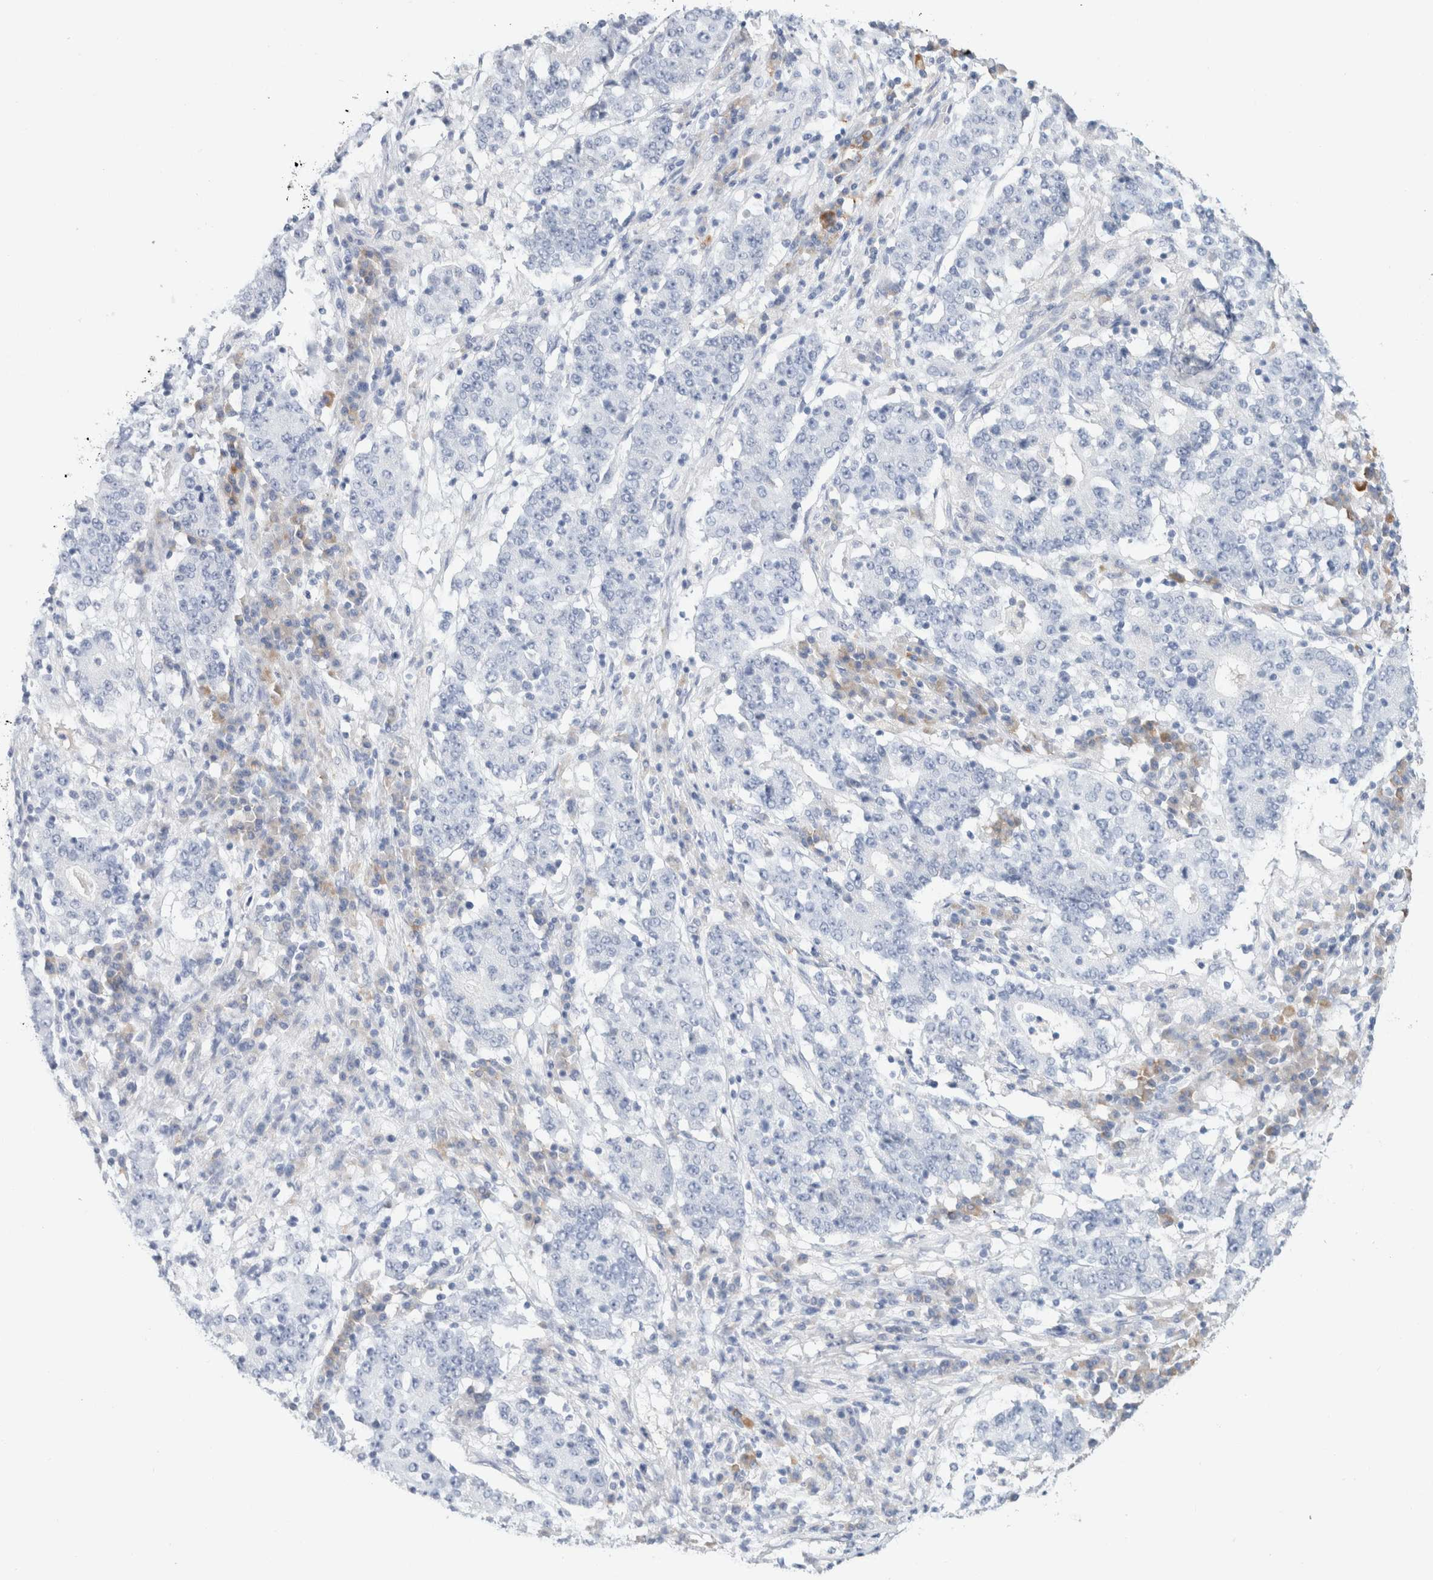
{"staining": {"intensity": "negative", "quantity": "none", "location": "none"}, "tissue": "stomach cancer", "cell_type": "Tumor cells", "image_type": "cancer", "snomed": [{"axis": "morphology", "description": "Adenocarcinoma, NOS"}, {"axis": "topography", "description": "Stomach"}], "caption": "Tumor cells show no significant staining in adenocarcinoma (stomach).", "gene": "GADD45G", "patient": {"sex": "male", "age": 59}}